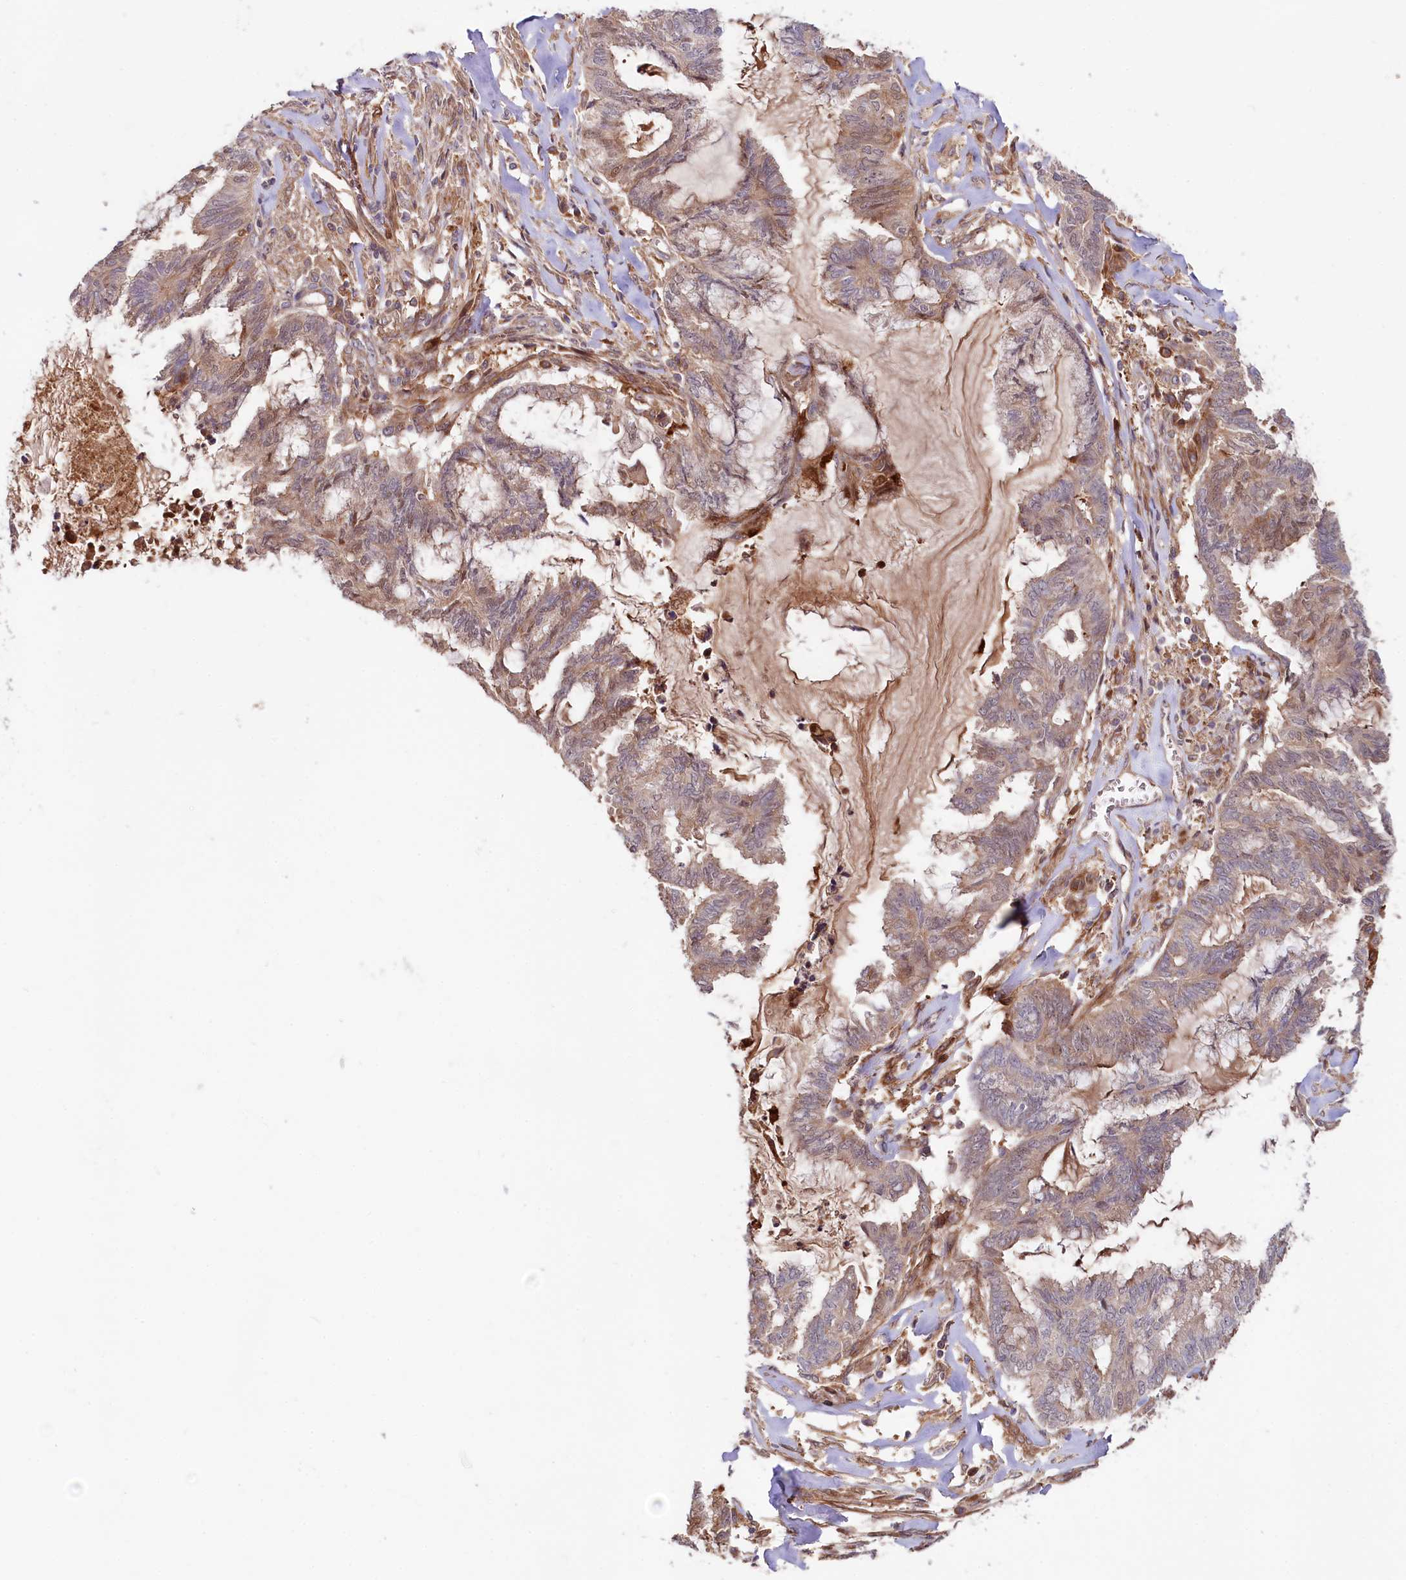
{"staining": {"intensity": "moderate", "quantity": ">75%", "location": "cytoplasmic/membranous,nuclear"}, "tissue": "endometrial cancer", "cell_type": "Tumor cells", "image_type": "cancer", "snomed": [{"axis": "morphology", "description": "Adenocarcinoma, NOS"}, {"axis": "topography", "description": "Endometrium"}], "caption": "This histopathology image displays endometrial cancer stained with IHC to label a protein in brown. The cytoplasmic/membranous and nuclear of tumor cells show moderate positivity for the protein. Nuclei are counter-stained blue.", "gene": "NEDD1", "patient": {"sex": "female", "age": 86}}